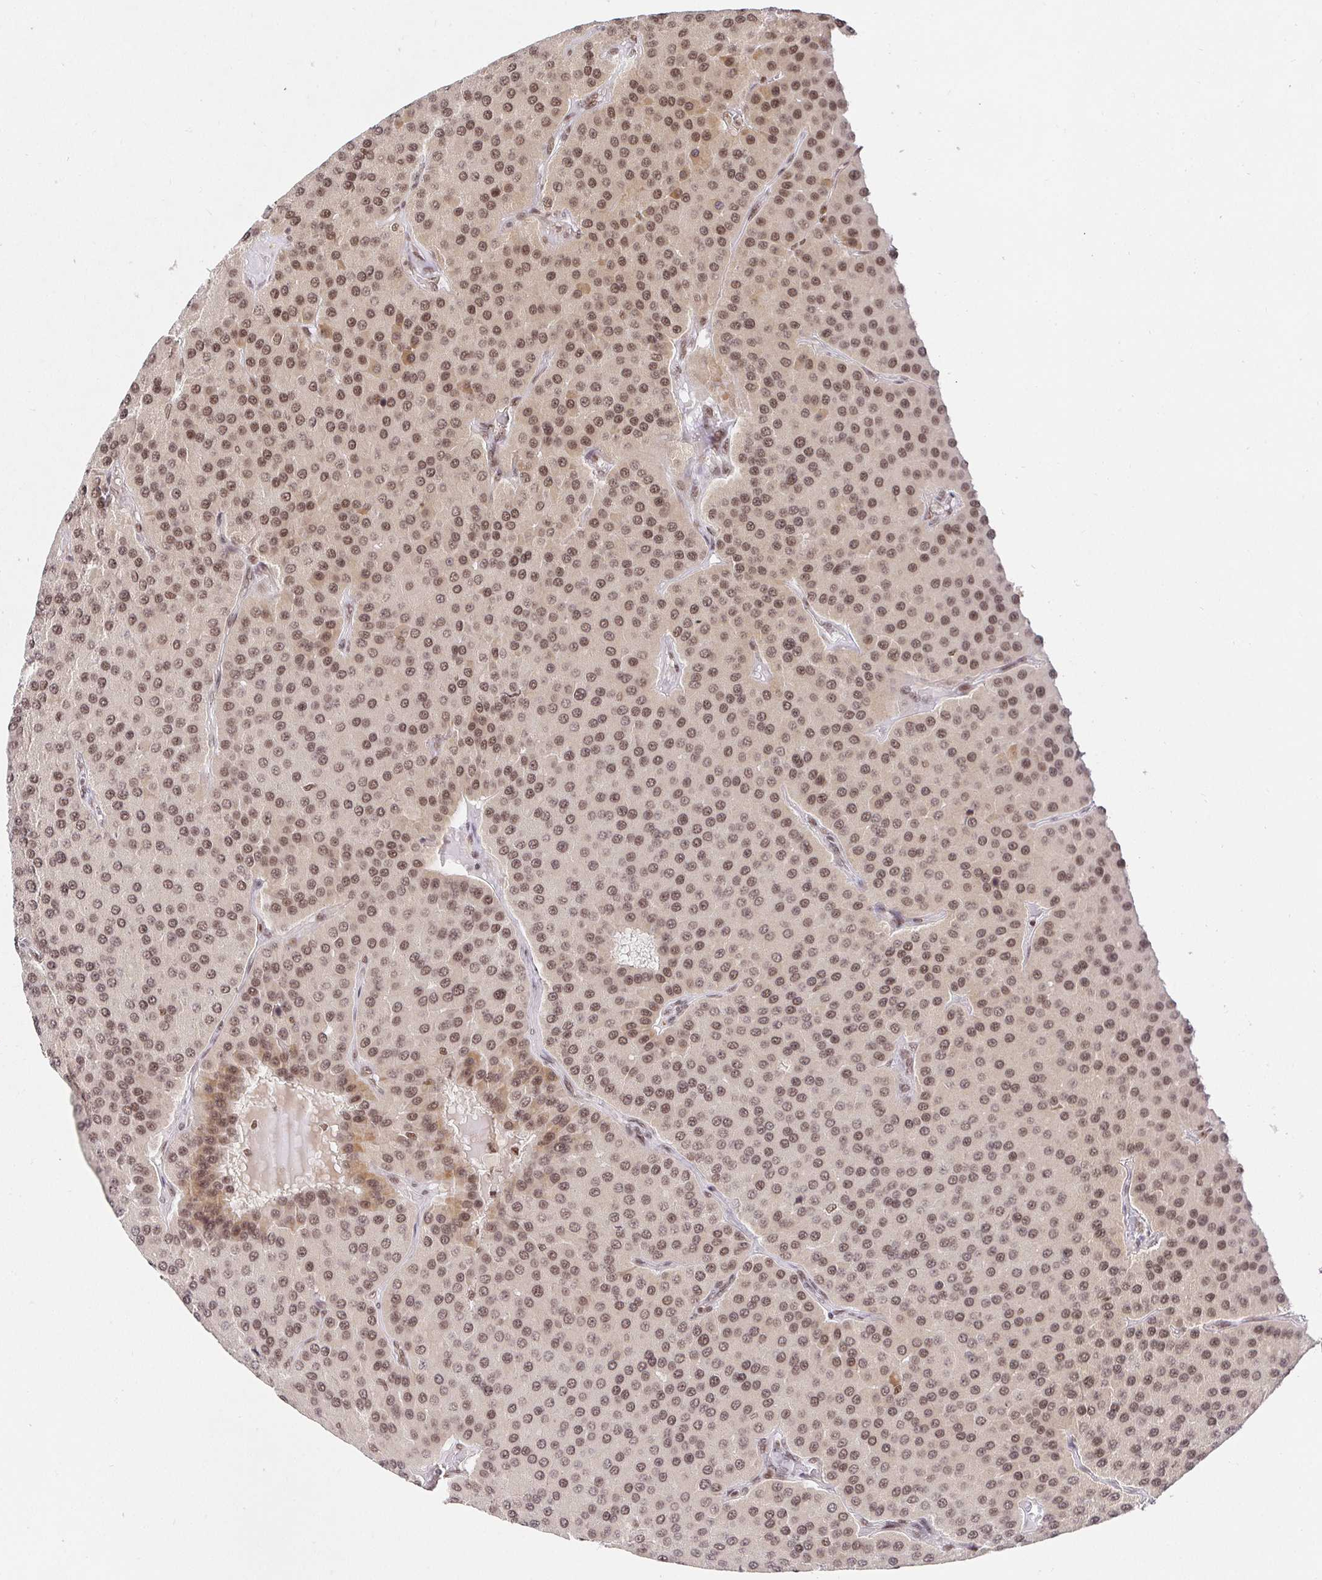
{"staining": {"intensity": "moderate", "quantity": ">75%", "location": "nuclear"}, "tissue": "parathyroid gland", "cell_type": "Glandular cells", "image_type": "normal", "snomed": [{"axis": "morphology", "description": "Normal tissue, NOS"}, {"axis": "morphology", "description": "Adenoma, NOS"}, {"axis": "topography", "description": "Parathyroid gland"}], "caption": "Approximately >75% of glandular cells in normal parathyroid gland demonstrate moderate nuclear protein staining as visualized by brown immunohistochemical staining.", "gene": "USF1", "patient": {"sex": "female", "age": 86}}